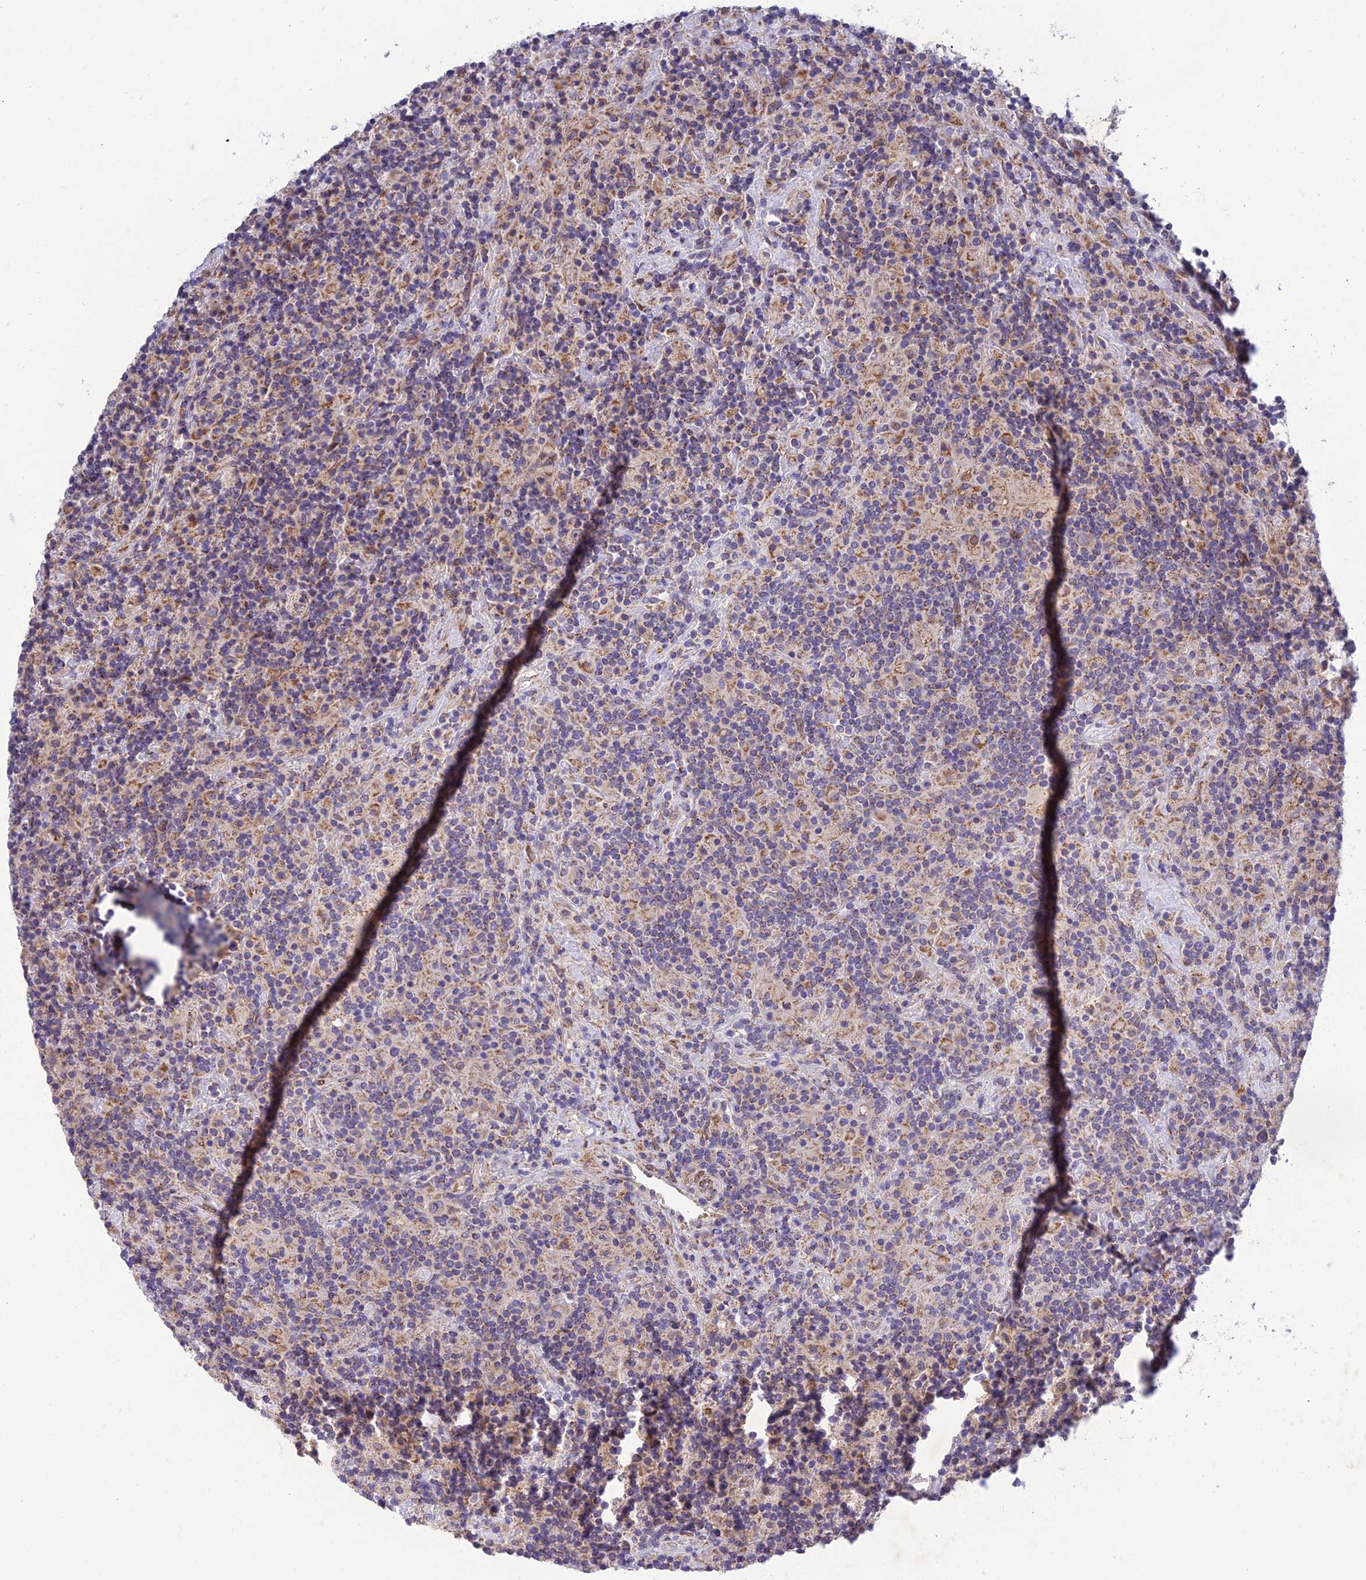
{"staining": {"intensity": "negative", "quantity": "none", "location": "none"}, "tissue": "lymphoma", "cell_type": "Tumor cells", "image_type": "cancer", "snomed": [{"axis": "morphology", "description": "Hodgkin's disease, NOS"}, {"axis": "topography", "description": "Lymph node"}], "caption": "This is an immunohistochemistry (IHC) photomicrograph of human lymphoma. There is no staining in tumor cells.", "gene": "MGAT2", "patient": {"sex": "male", "age": 70}}